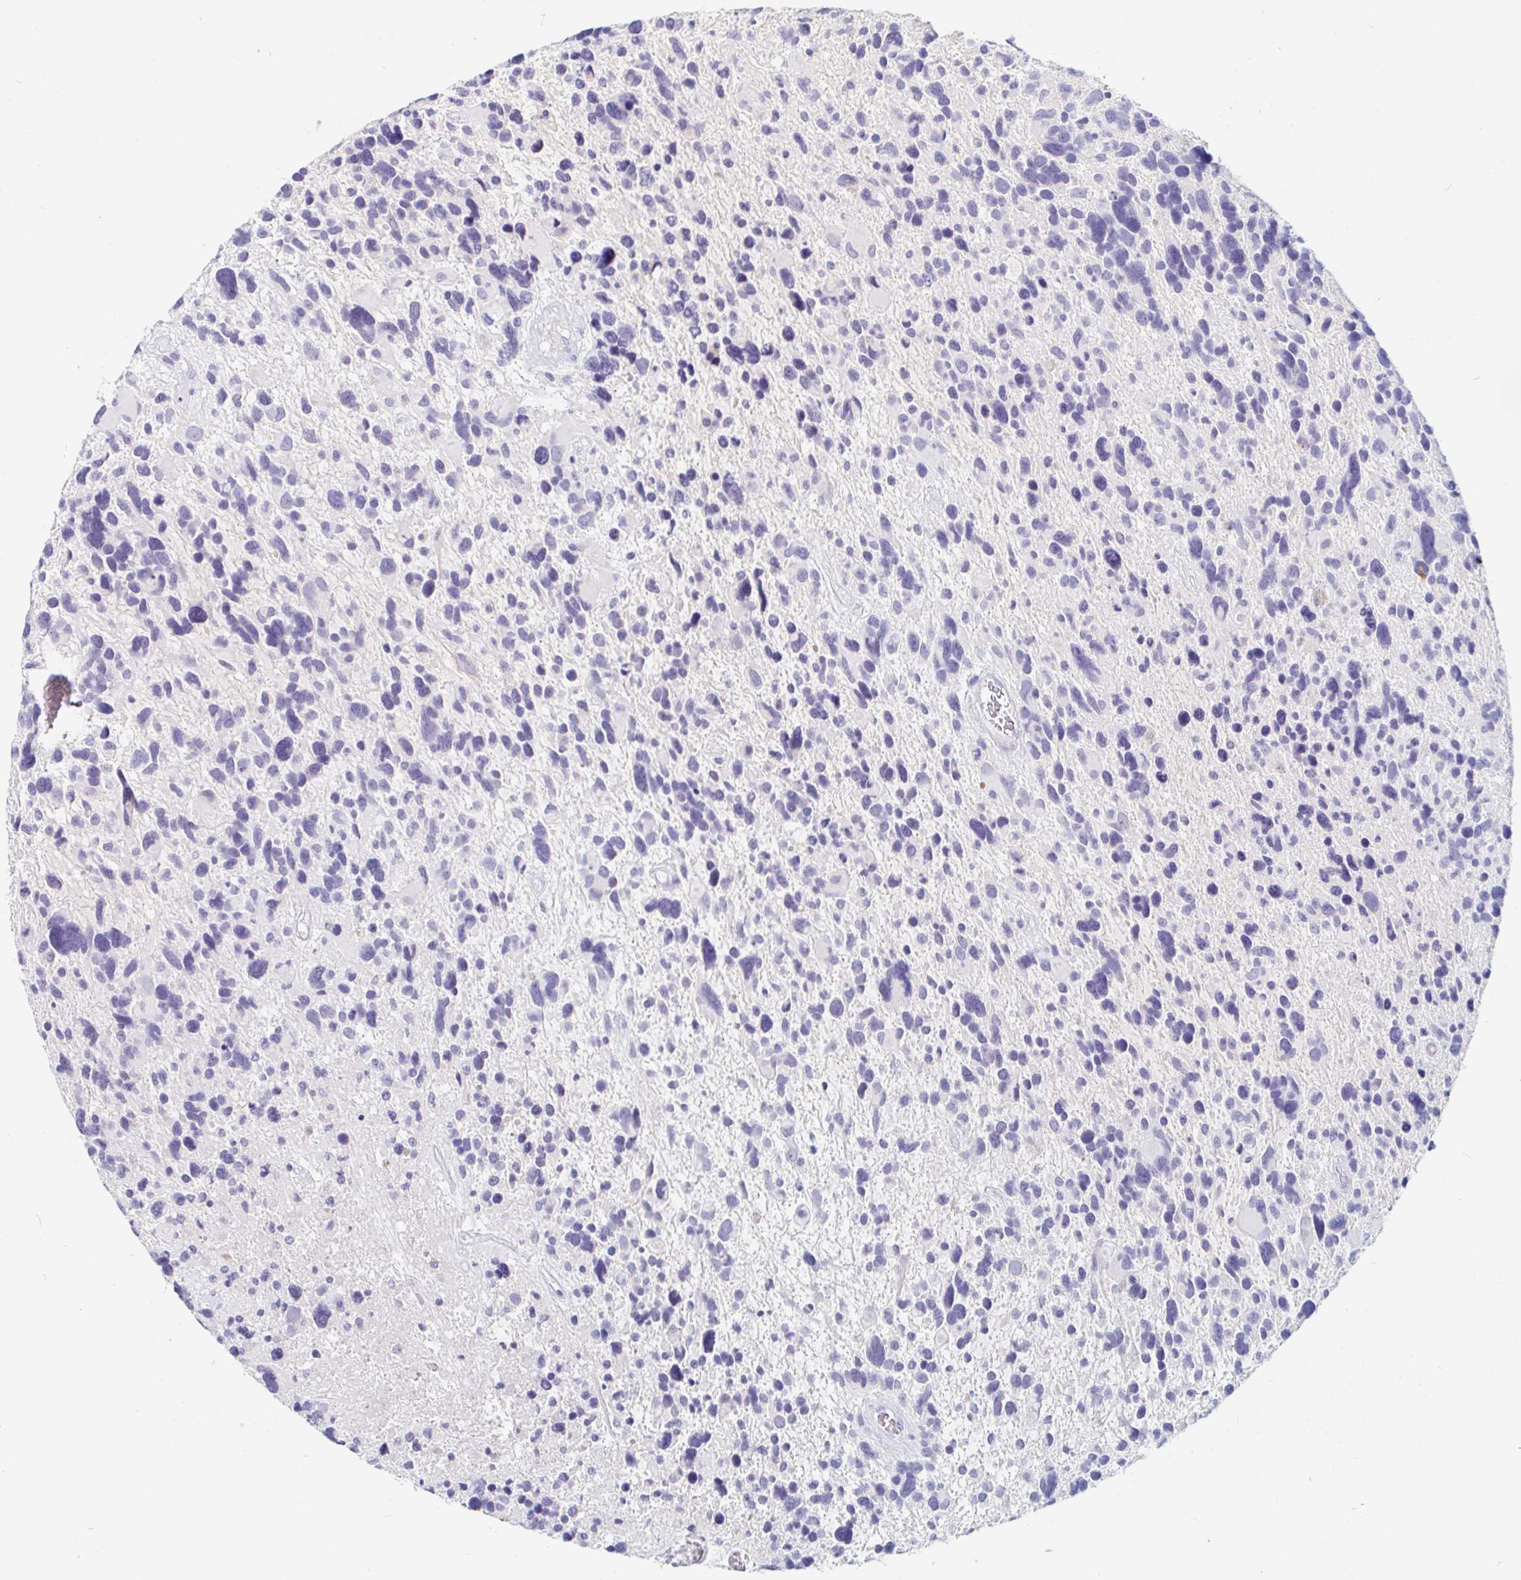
{"staining": {"intensity": "negative", "quantity": "none", "location": "none"}, "tissue": "glioma", "cell_type": "Tumor cells", "image_type": "cancer", "snomed": [{"axis": "morphology", "description": "Glioma, malignant, High grade"}, {"axis": "topography", "description": "Brain"}], "caption": "DAB immunohistochemical staining of glioma reveals no significant expression in tumor cells.", "gene": "TEX44", "patient": {"sex": "male", "age": 49}}